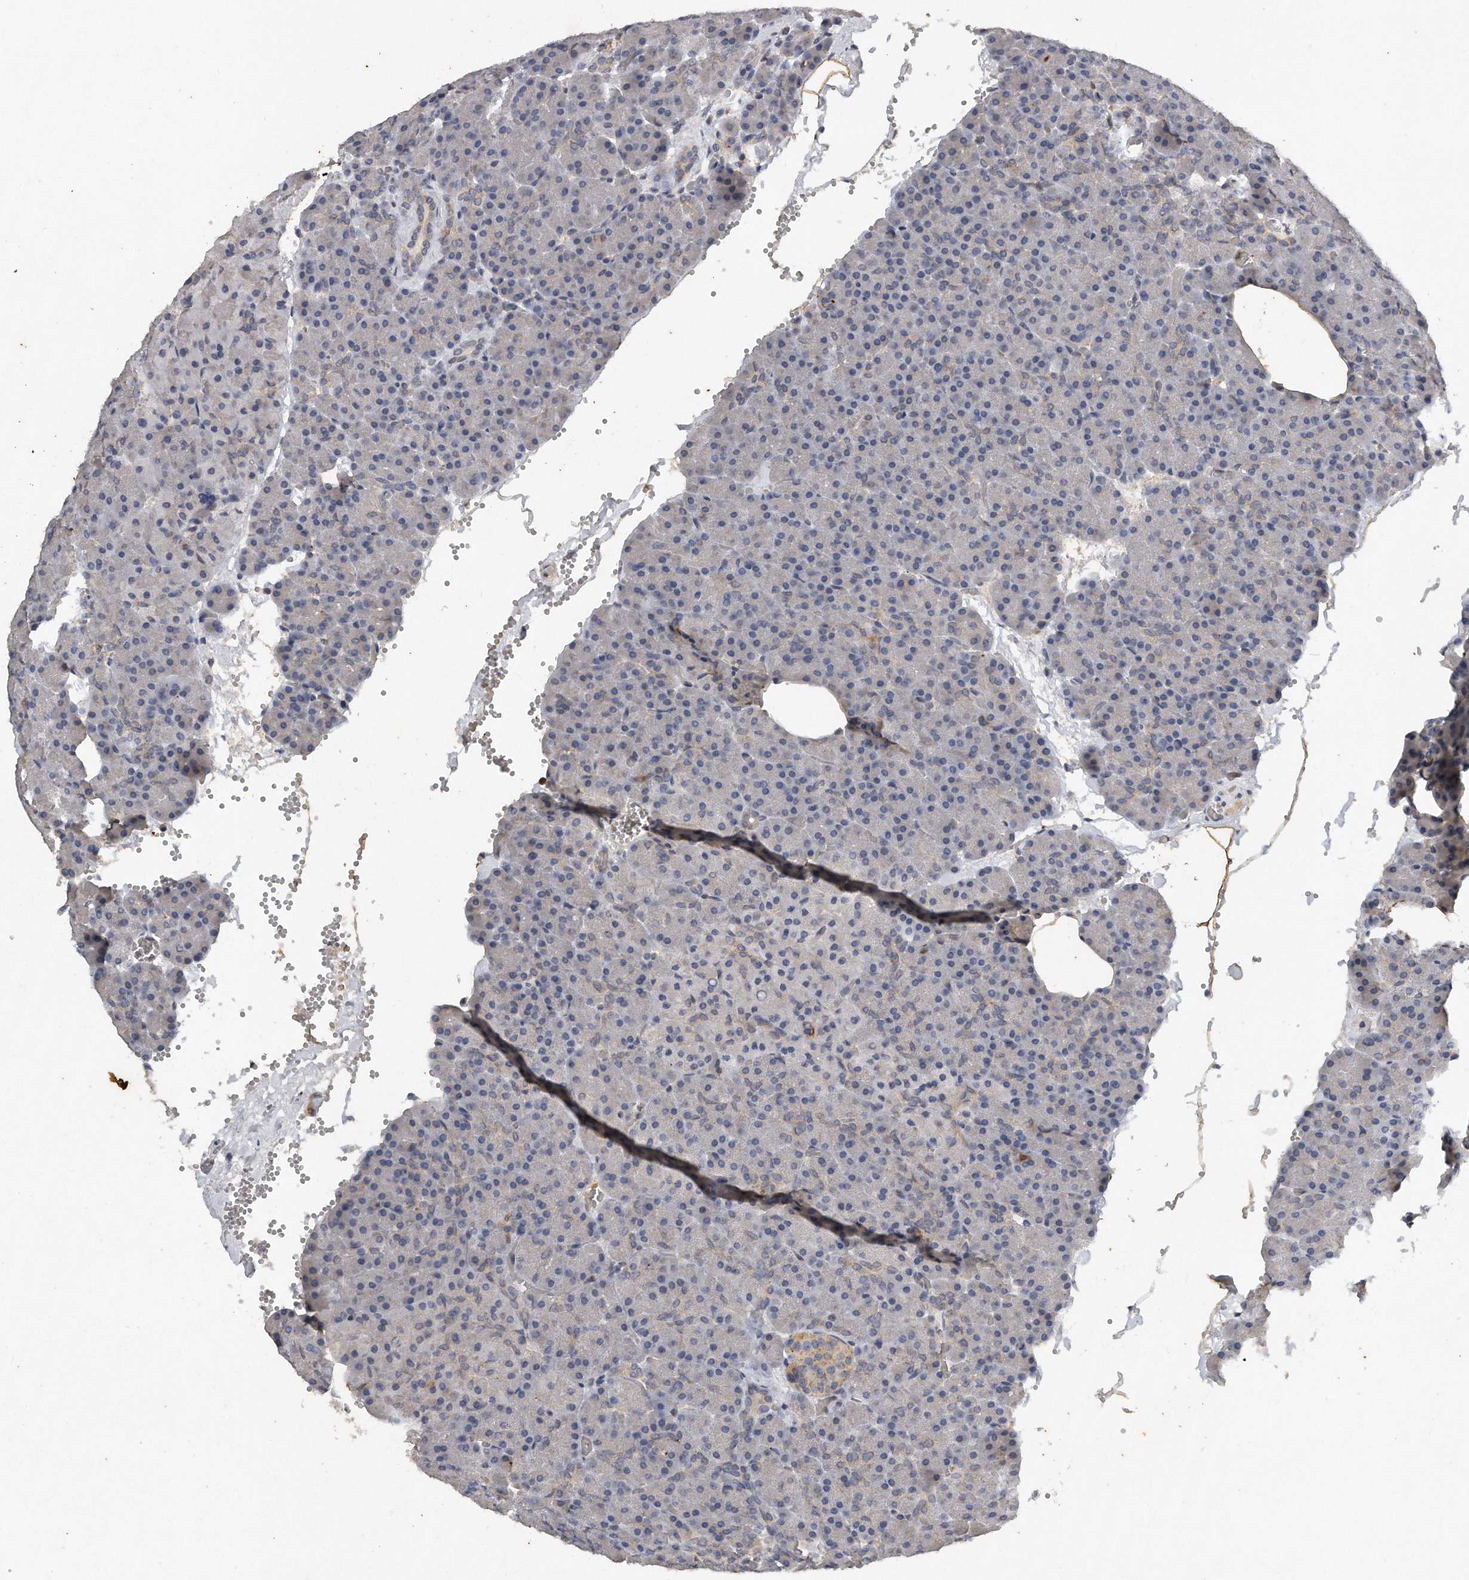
{"staining": {"intensity": "strong", "quantity": "<25%", "location": "cytoplasmic/membranous"}, "tissue": "pancreas", "cell_type": "Exocrine glandular cells", "image_type": "normal", "snomed": [{"axis": "morphology", "description": "Normal tissue, NOS"}, {"axis": "morphology", "description": "Carcinoid, malignant, NOS"}, {"axis": "topography", "description": "Pancreas"}], "caption": "High-magnification brightfield microscopy of unremarkable pancreas stained with DAB (3,3'-diaminobenzidine) (brown) and counterstained with hematoxylin (blue). exocrine glandular cells exhibit strong cytoplasmic/membranous positivity is identified in about<25% of cells. (brown staining indicates protein expression, while blue staining denotes nuclei).", "gene": "CAMK1", "patient": {"sex": "female", "age": 35}}